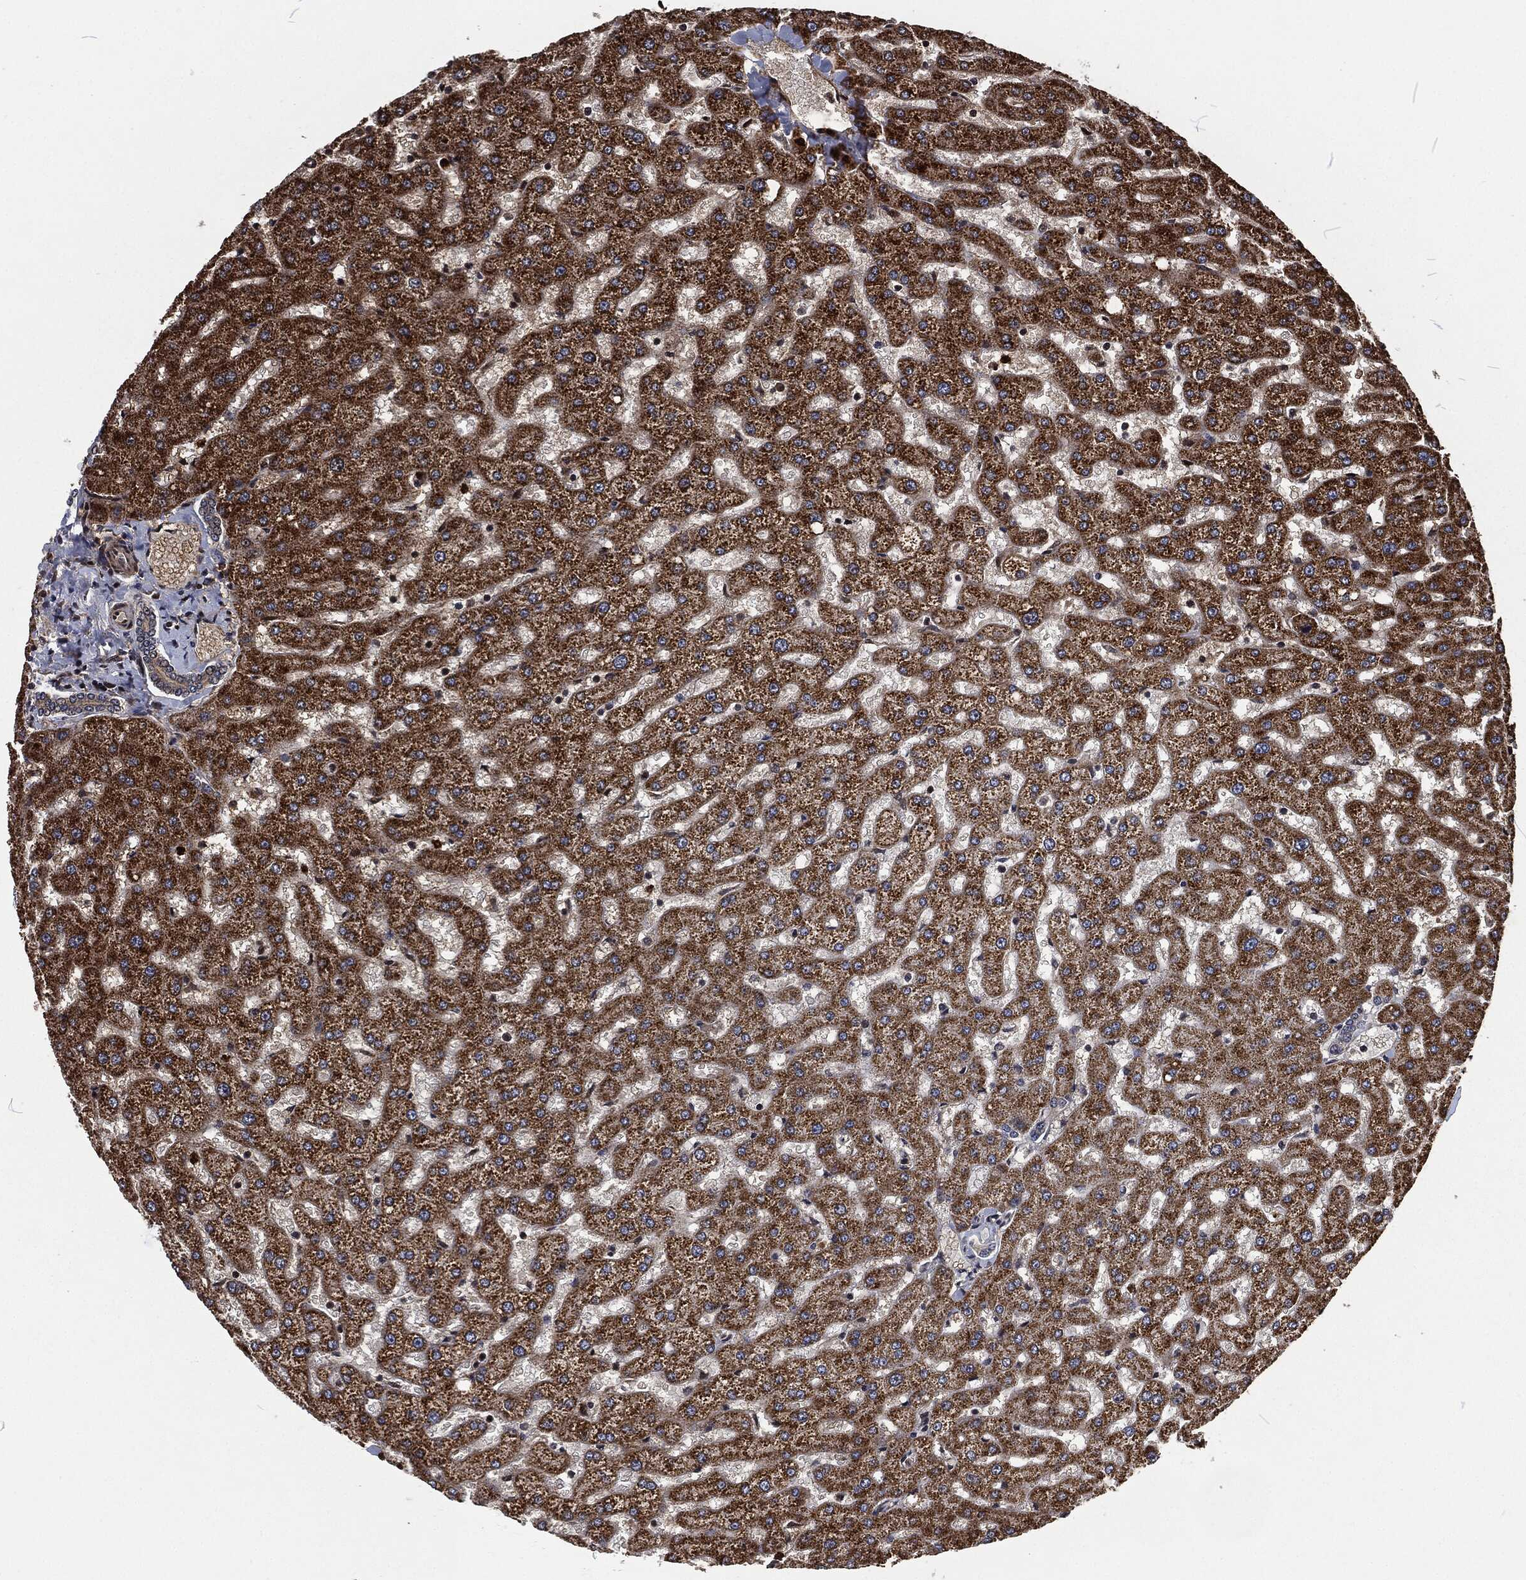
{"staining": {"intensity": "weak", "quantity": "25%-75%", "location": "cytoplasmic/membranous"}, "tissue": "liver", "cell_type": "Cholangiocytes", "image_type": "normal", "snomed": [{"axis": "morphology", "description": "Normal tissue, NOS"}, {"axis": "topography", "description": "Liver"}], "caption": "This is a histology image of immunohistochemistry staining of unremarkable liver, which shows weak staining in the cytoplasmic/membranous of cholangiocytes.", "gene": "CMPK2", "patient": {"sex": "female", "age": 50}}